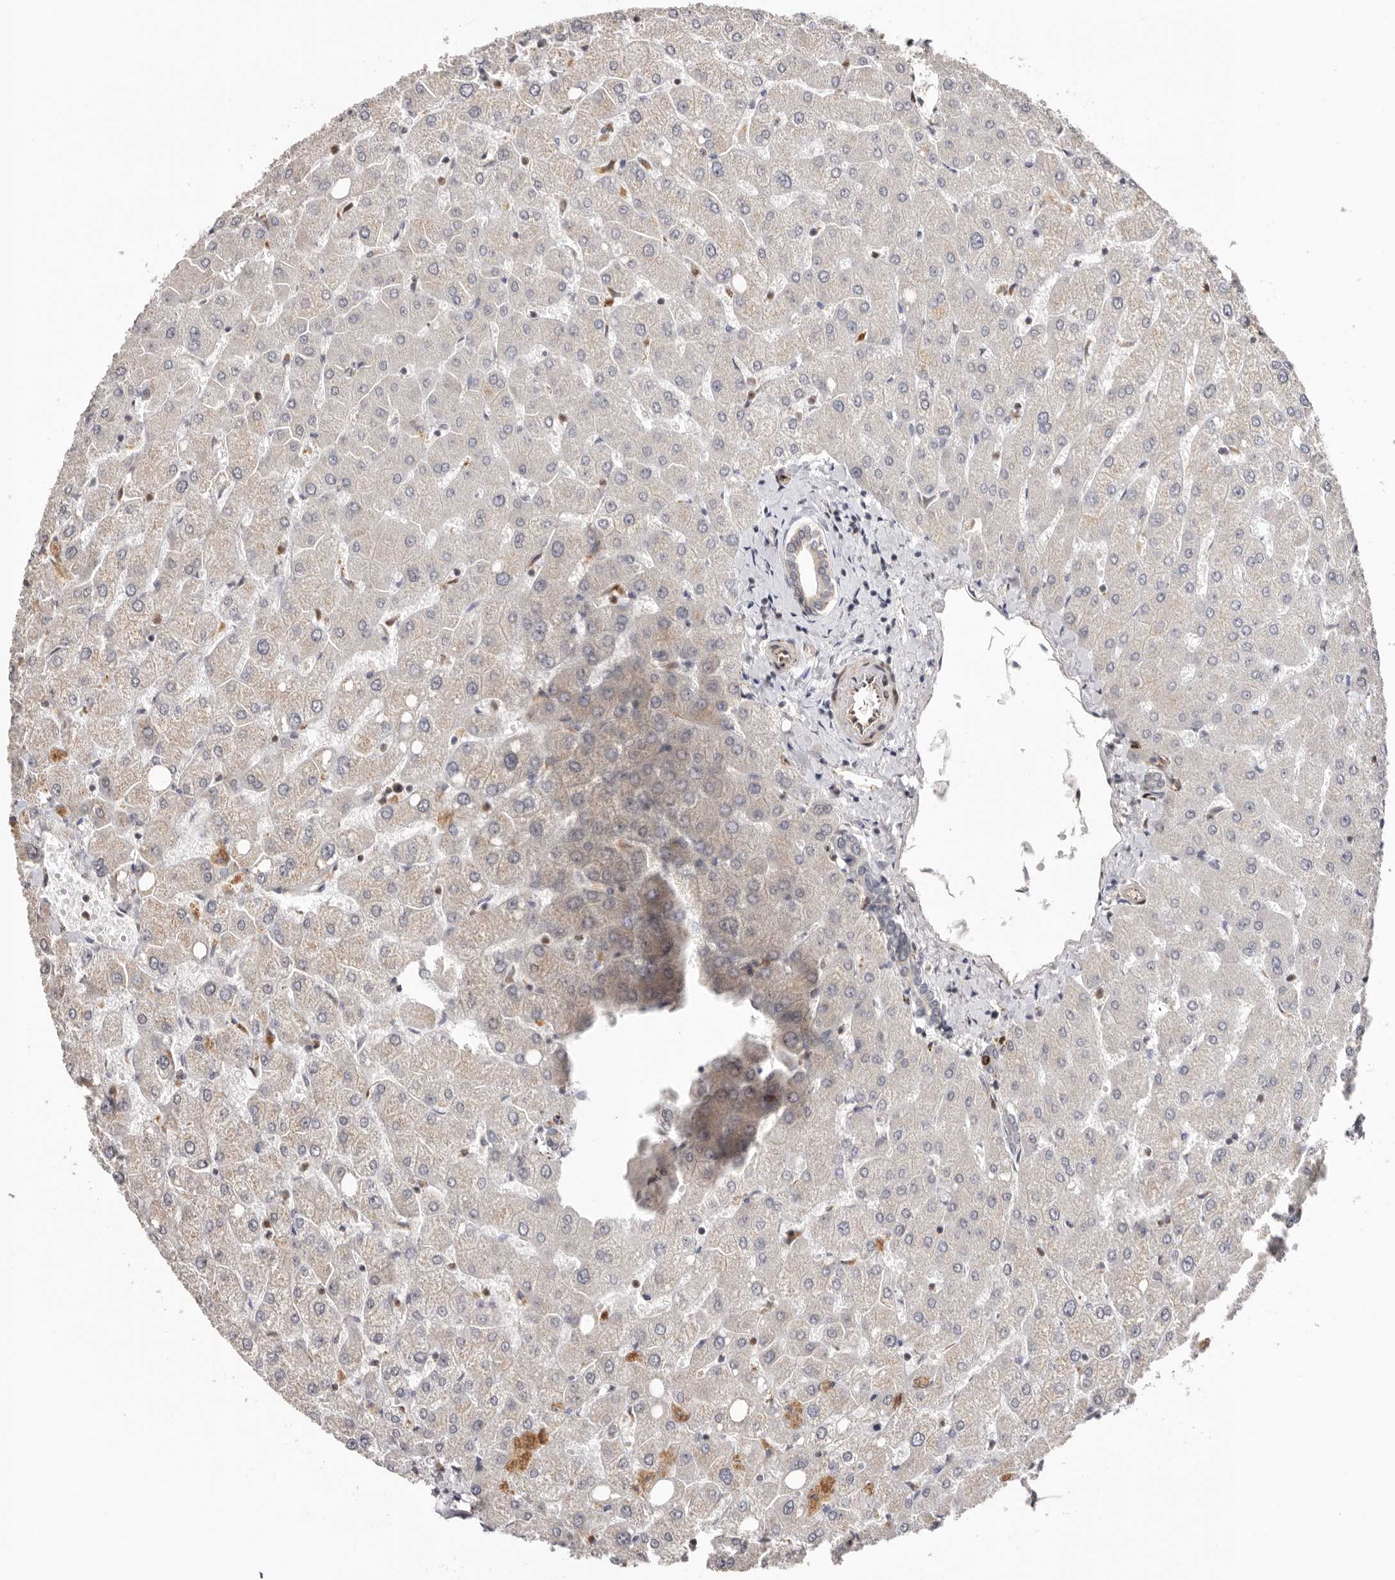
{"staining": {"intensity": "negative", "quantity": "none", "location": "none"}, "tissue": "liver", "cell_type": "Cholangiocytes", "image_type": "normal", "snomed": [{"axis": "morphology", "description": "Normal tissue, NOS"}, {"axis": "topography", "description": "Liver"}], "caption": "Immunohistochemistry (IHC) of normal liver demonstrates no staining in cholangiocytes. (DAB immunohistochemistry with hematoxylin counter stain).", "gene": "SMAD7", "patient": {"sex": "female", "age": 54}}